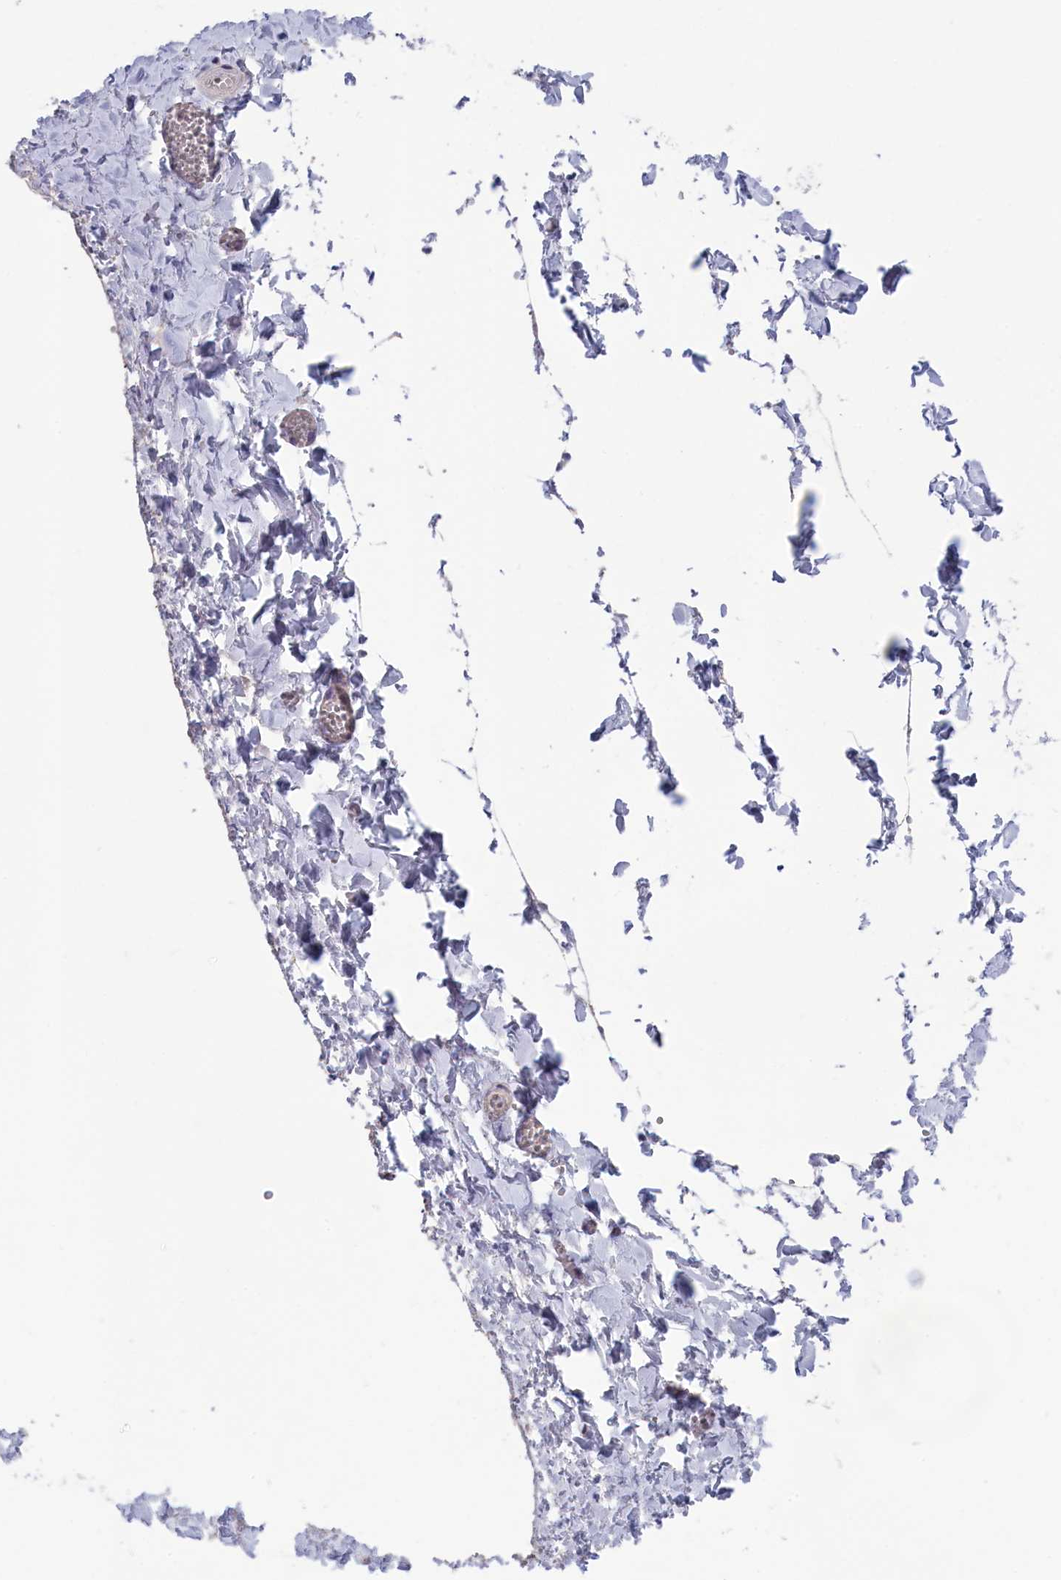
{"staining": {"intensity": "negative", "quantity": "none", "location": "none"}, "tissue": "adipose tissue", "cell_type": "Adipocytes", "image_type": "normal", "snomed": [{"axis": "morphology", "description": "Normal tissue, NOS"}, {"axis": "topography", "description": "Gallbladder"}, {"axis": "topography", "description": "Peripheral nerve tissue"}], "caption": "This is an immunohistochemistry photomicrograph of normal human adipose tissue. There is no expression in adipocytes.", "gene": "PPAN", "patient": {"sex": "male", "age": 38}}